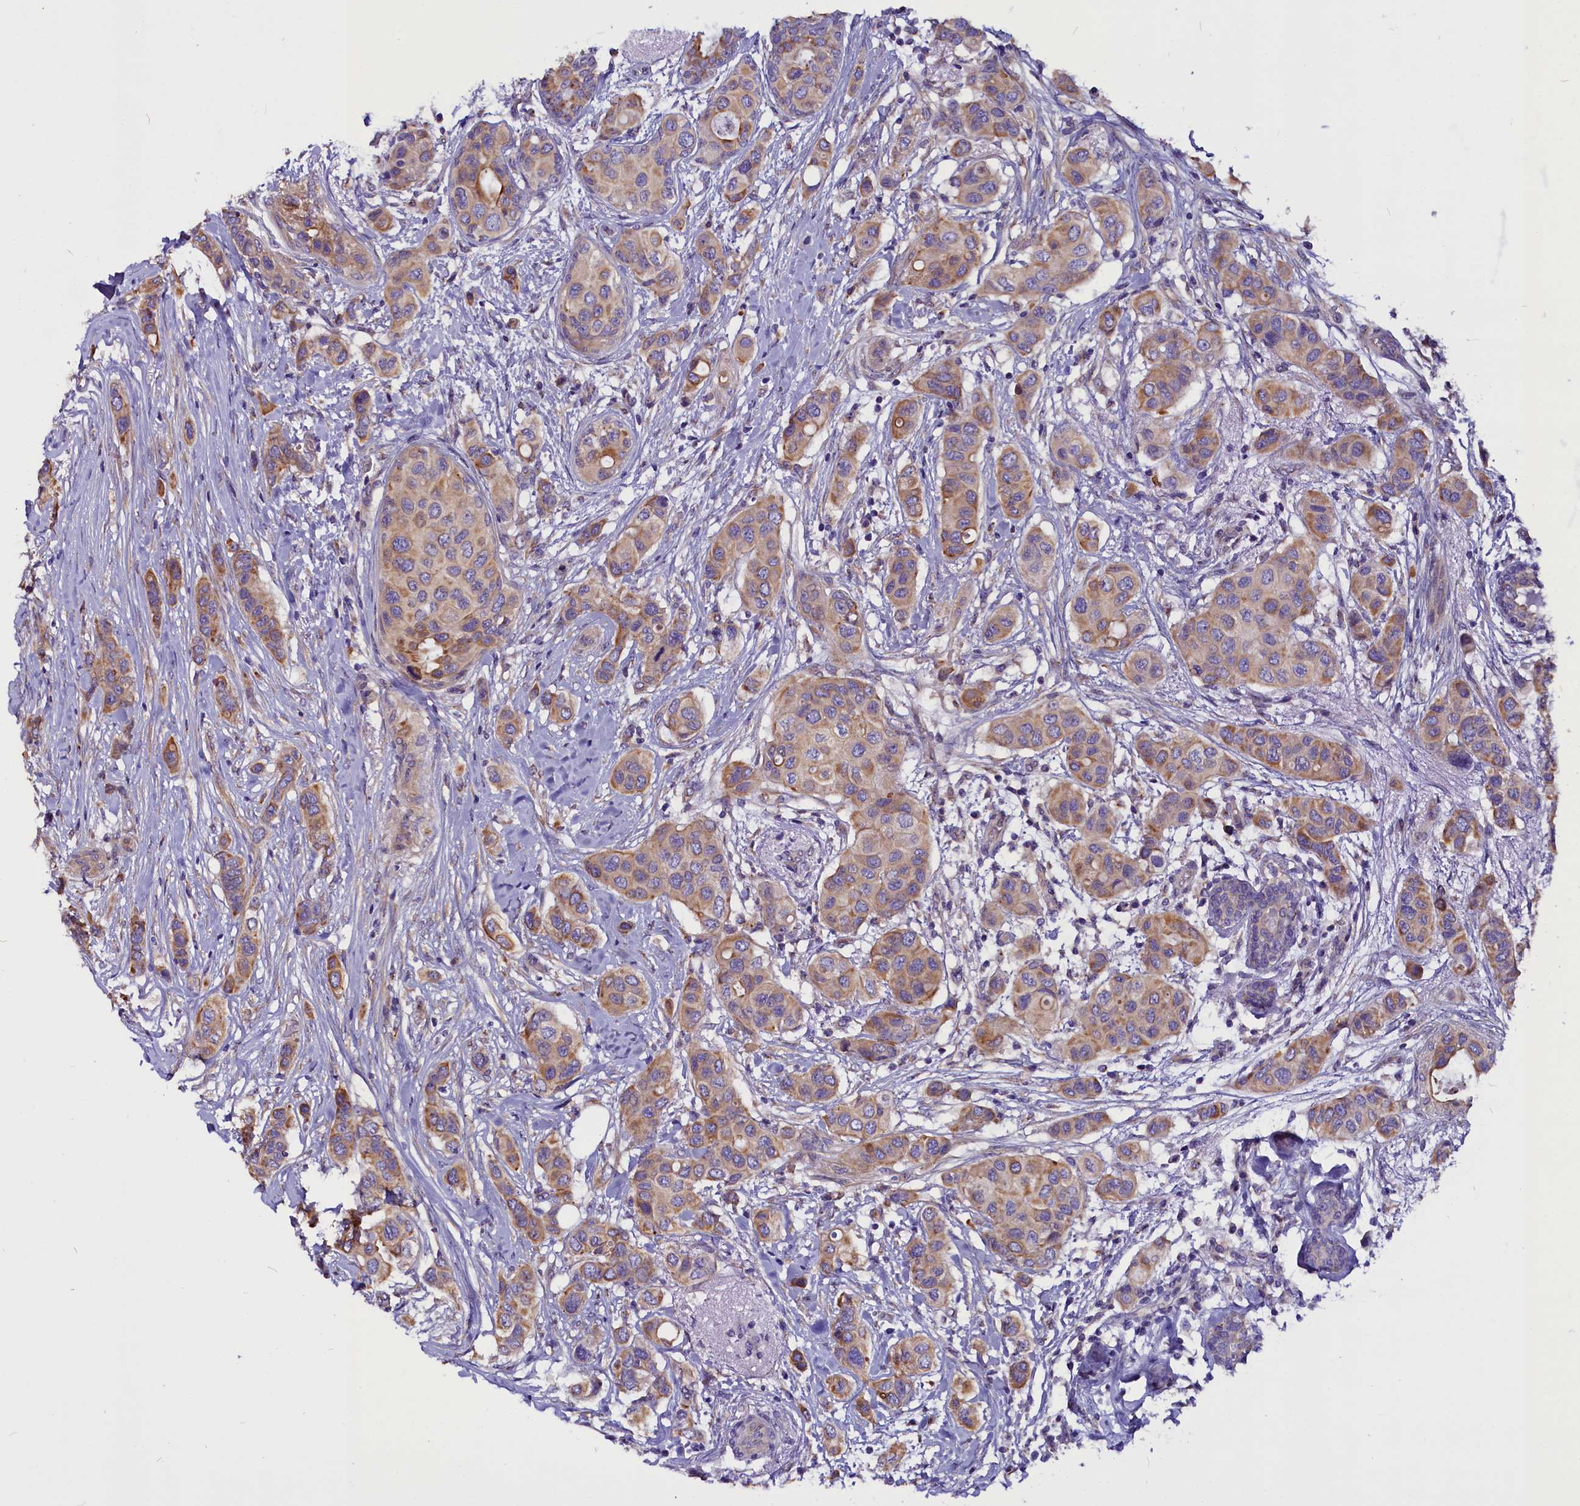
{"staining": {"intensity": "moderate", "quantity": "<25%", "location": "cytoplasmic/membranous"}, "tissue": "breast cancer", "cell_type": "Tumor cells", "image_type": "cancer", "snomed": [{"axis": "morphology", "description": "Lobular carcinoma"}, {"axis": "topography", "description": "Breast"}], "caption": "About <25% of tumor cells in human breast lobular carcinoma demonstrate moderate cytoplasmic/membranous protein expression as visualized by brown immunohistochemical staining.", "gene": "CEP170", "patient": {"sex": "female", "age": 51}}